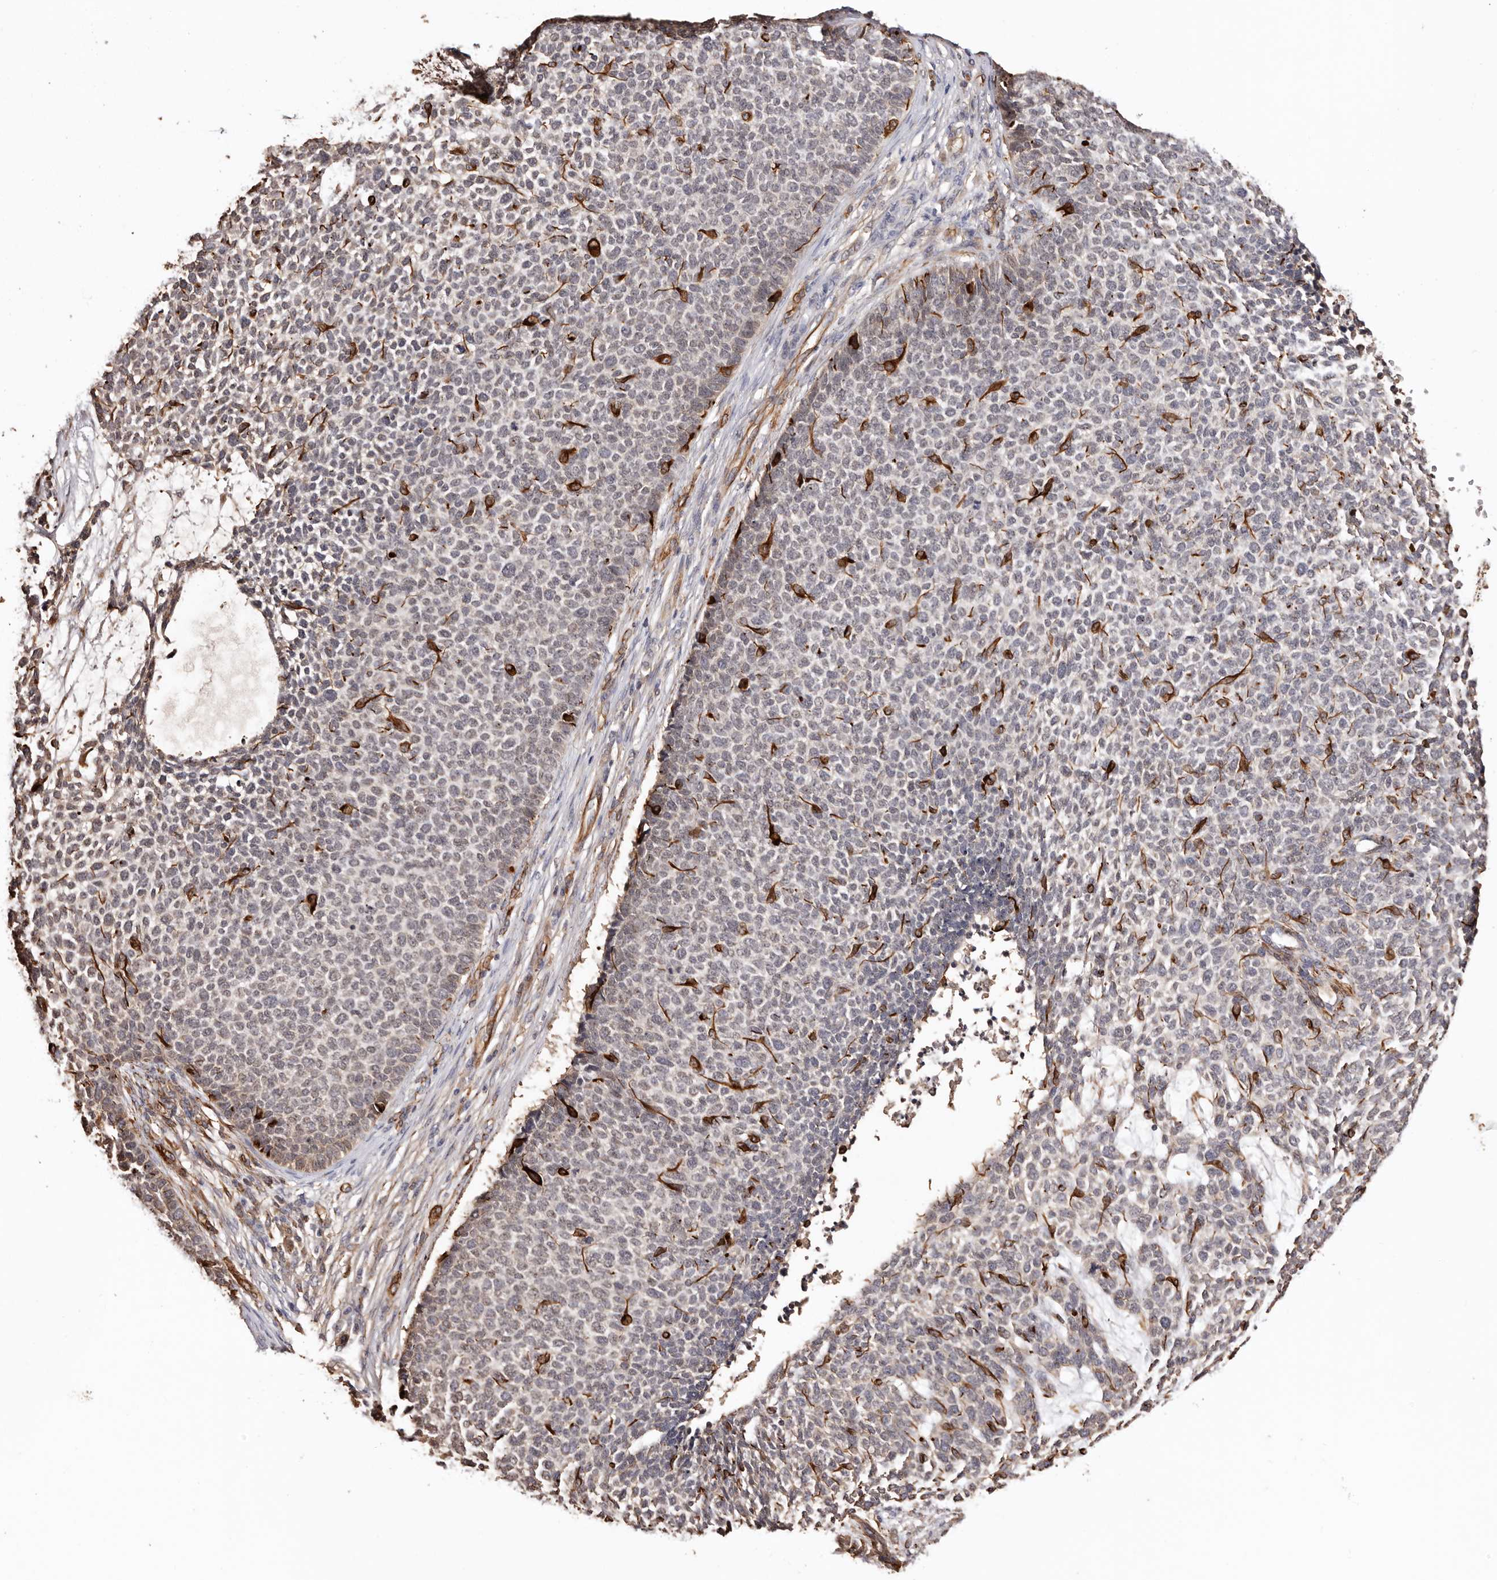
{"staining": {"intensity": "negative", "quantity": "none", "location": "none"}, "tissue": "skin cancer", "cell_type": "Tumor cells", "image_type": "cancer", "snomed": [{"axis": "morphology", "description": "Basal cell carcinoma"}, {"axis": "topography", "description": "Skin"}], "caption": "Photomicrograph shows no significant protein positivity in tumor cells of basal cell carcinoma (skin). Nuclei are stained in blue.", "gene": "ZNF557", "patient": {"sex": "female", "age": 84}}